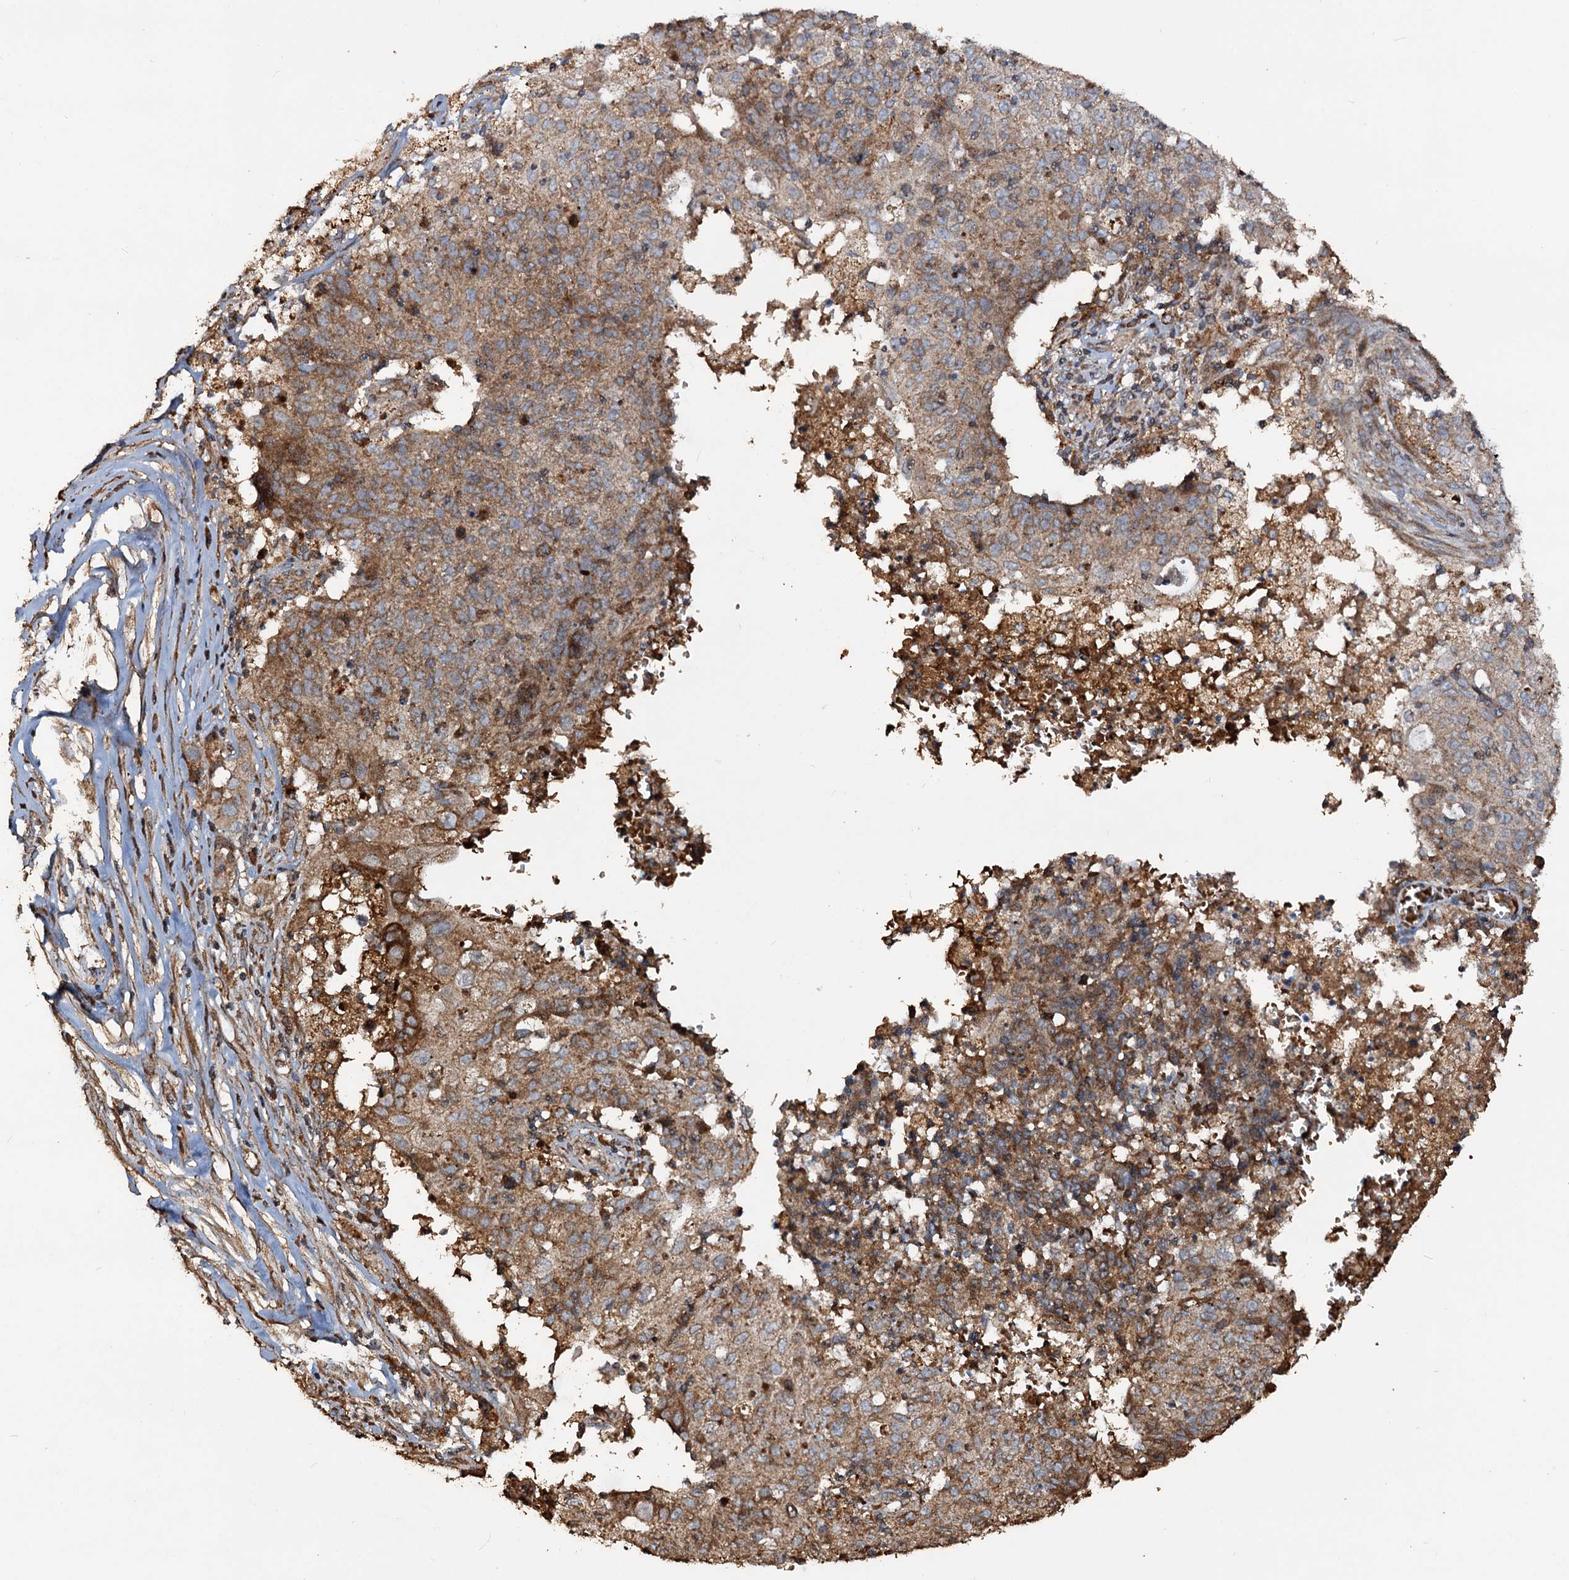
{"staining": {"intensity": "moderate", "quantity": ">75%", "location": "cytoplasmic/membranous"}, "tissue": "ovarian cancer", "cell_type": "Tumor cells", "image_type": "cancer", "snomed": [{"axis": "morphology", "description": "Carcinoma, endometroid"}, {"axis": "topography", "description": "Ovary"}], "caption": "This is an image of IHC staining of ovarian cancer (endometroid carcinoma), which shows moderate positivity in the cytoplasmic/membranous of tumor cells.", "gene": "NOTCH2NLA", "patient": {"sex": "female", "age": 42}}